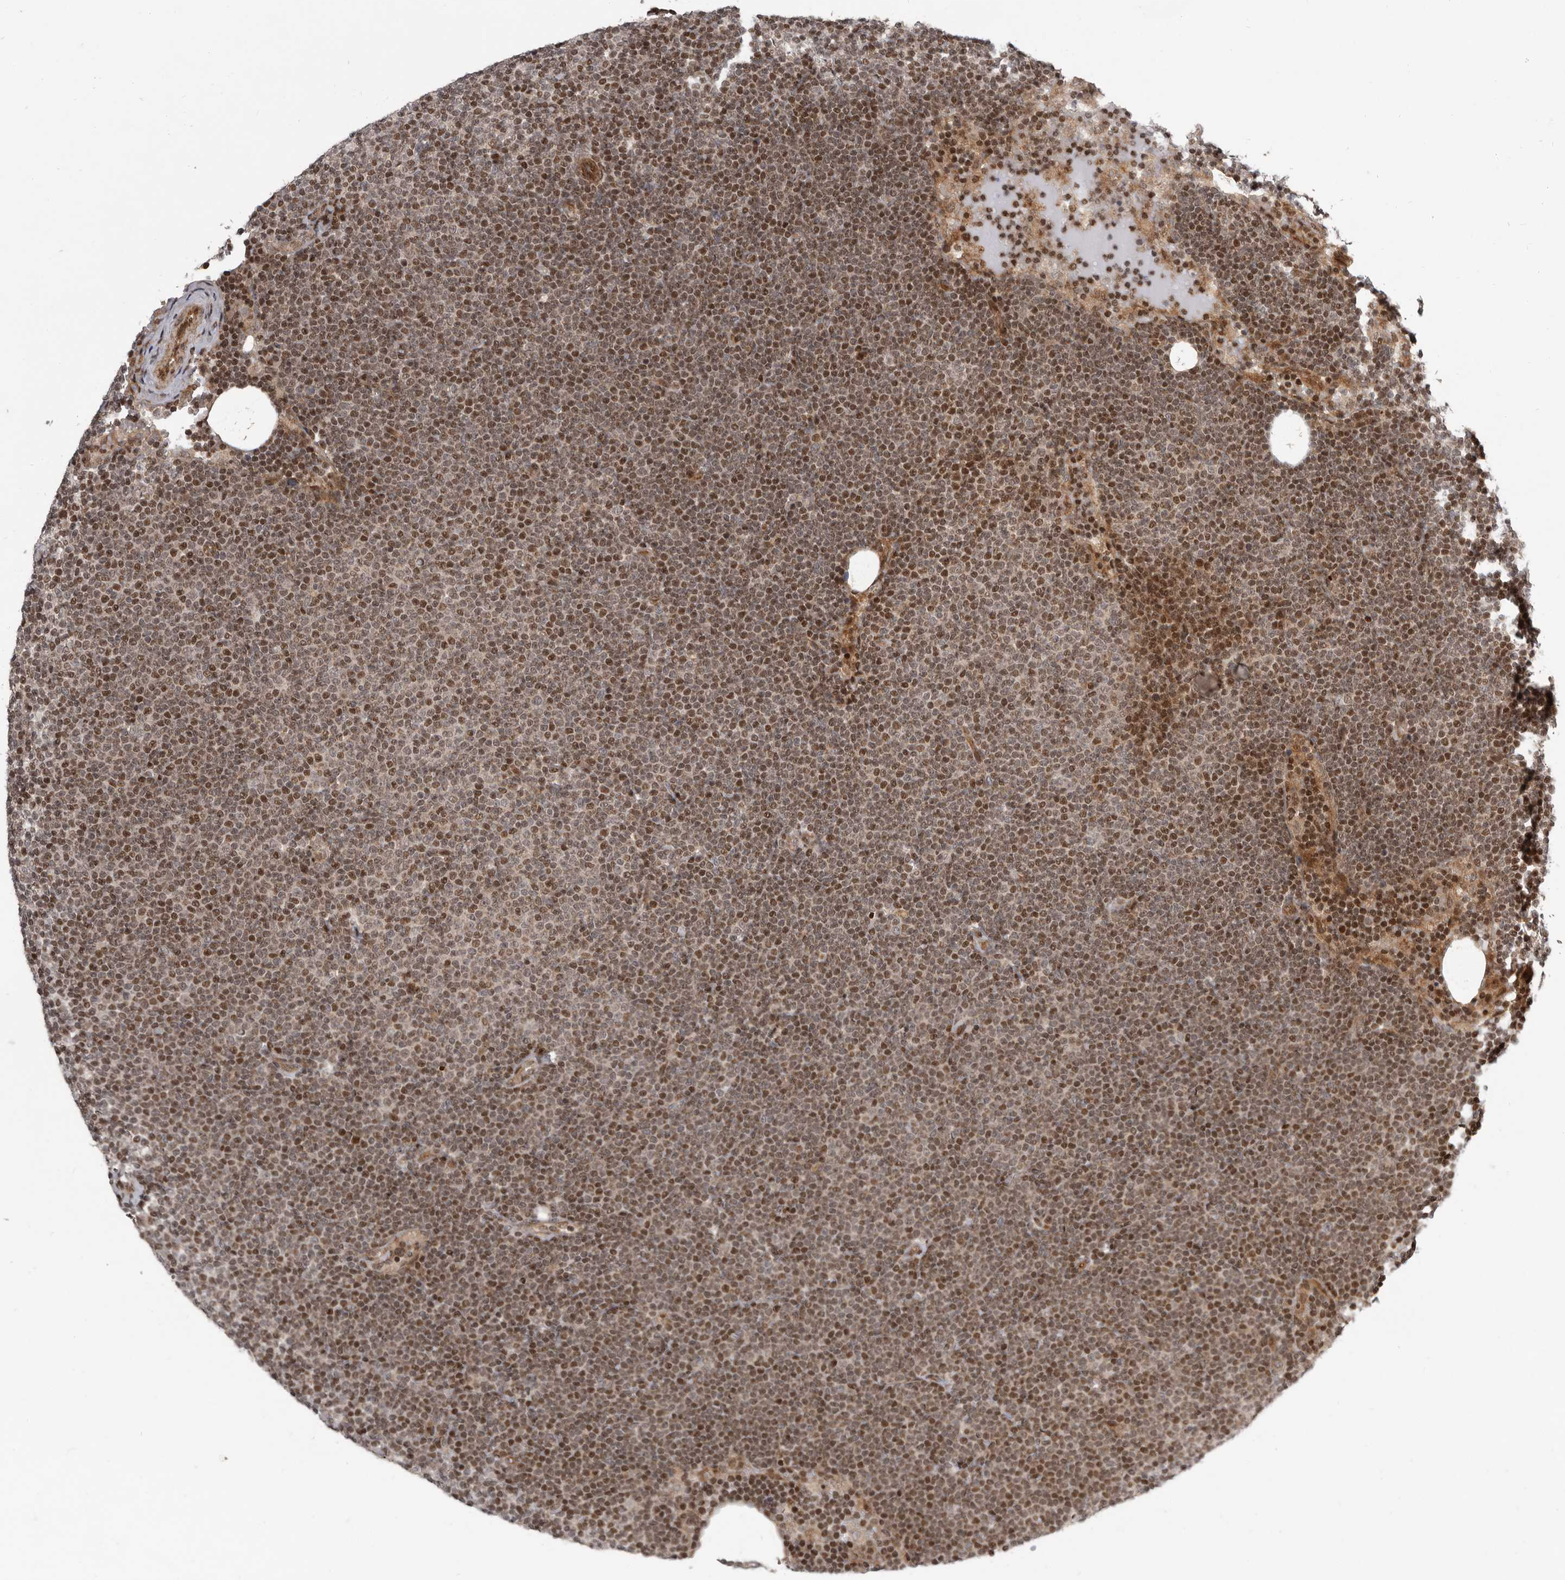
{"staining": {"intensity": "moderate", "quantity": ">75%", "location": "nuclear"}, "tissue": "lymphoma", "cell_type": "Tumor cells", "image_type": "cancer", "snomed": [{"axis": "morphology", "description": "Malignant lymphoma, non-Hodgkin's type, Low grade"}, {"axis": "topography", "description": "Lymph node"}], "caption": "A high-resolution image shows immunohistochemistry (IHC) staining of malignant lymphoma, non-Hodgkin's type (low-grade), which exhibits moderate nuclear positivity in approximately >75% of tumor cells.", "gene": "RABIF", "patient": {"sex": "female", "age": 53}}